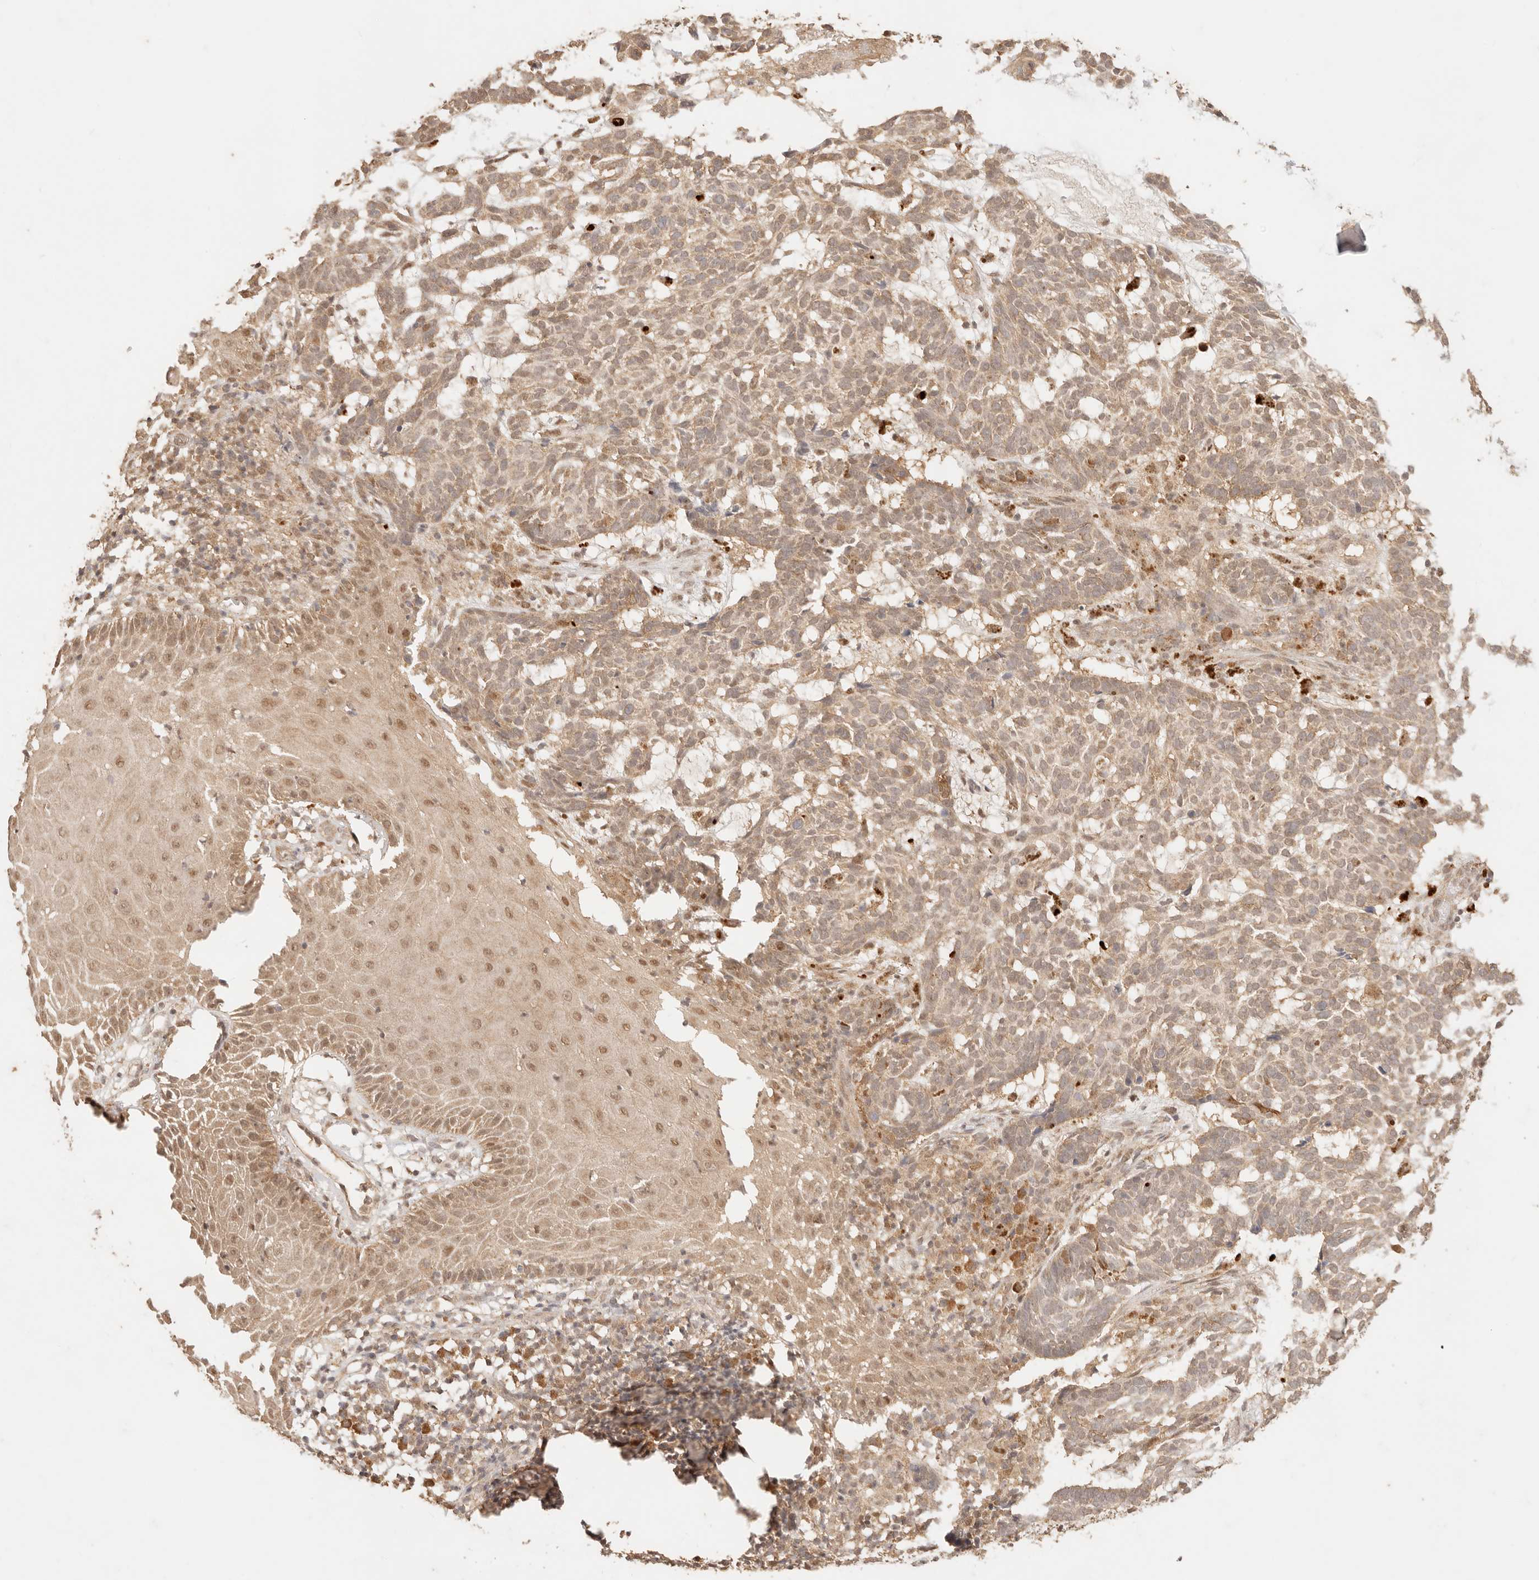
{"staining": {"intensity": "moderate", "quantity": ">75%", "location": "cytoplasmic/membranous,nuclear"}, "tissue": "skin cancer", "cell_type": "Tumor cells", "image_type": "cancer", "snomed": [{"axis": "morphology", "description": "Basal cell carcinoma"}, {"axis": "topography", "description": "Skin"}], "caption": "Immunohistochemistry (IHC) image of neoplastic tissue: skin basal cell carcinoma stained using IHC reveals medium levels of moderate protein expression localized specifically in the cytoplasmic/membranous and nuclear of tumor cells, appearing as a cytoplasmic/membranous and nuclear brown color.", "gene": "TRIM11", "patient": {"sex": "male", "age": 85}}